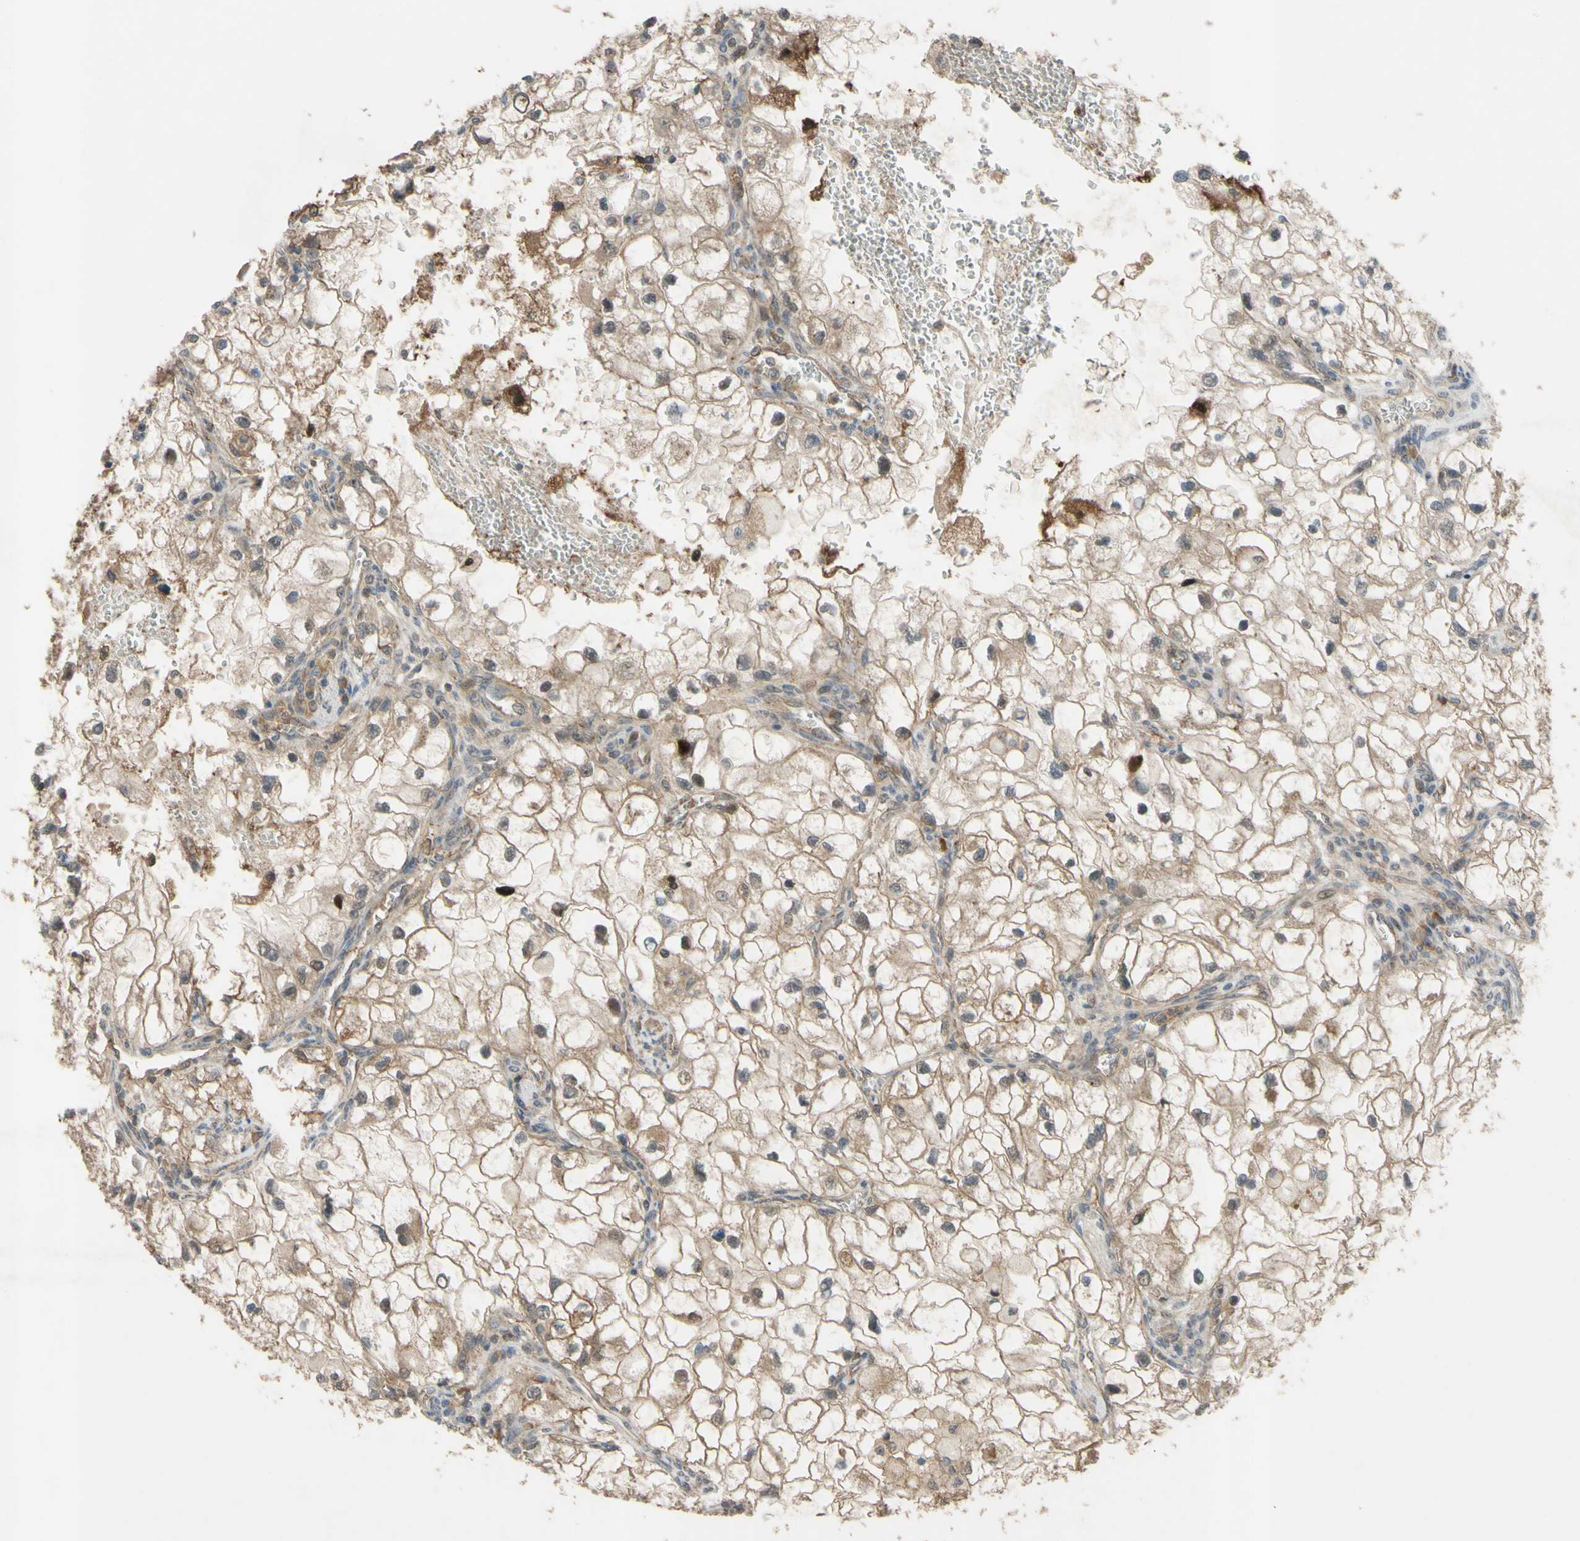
{"staining": {"intensity": "weak", "quantity": ">75%", "location": "cytoplasmic/membranous"}, "tissue": "renal cancer", "cell_type": "Tumor cells", "image_type": "cancer", "snomed": [{"axis": "morphology", "description": "Adenocarcinoma, NOS"}, {"axis": "topography", "description": "Kidney"}], "caption": "Protein staining exhibits weak cytoplasmic/membranous expression in about >75% of tumor cells in renal cancer.", "gene": "SHROOM4", "patient": {"sex": "female", "age": 70}}